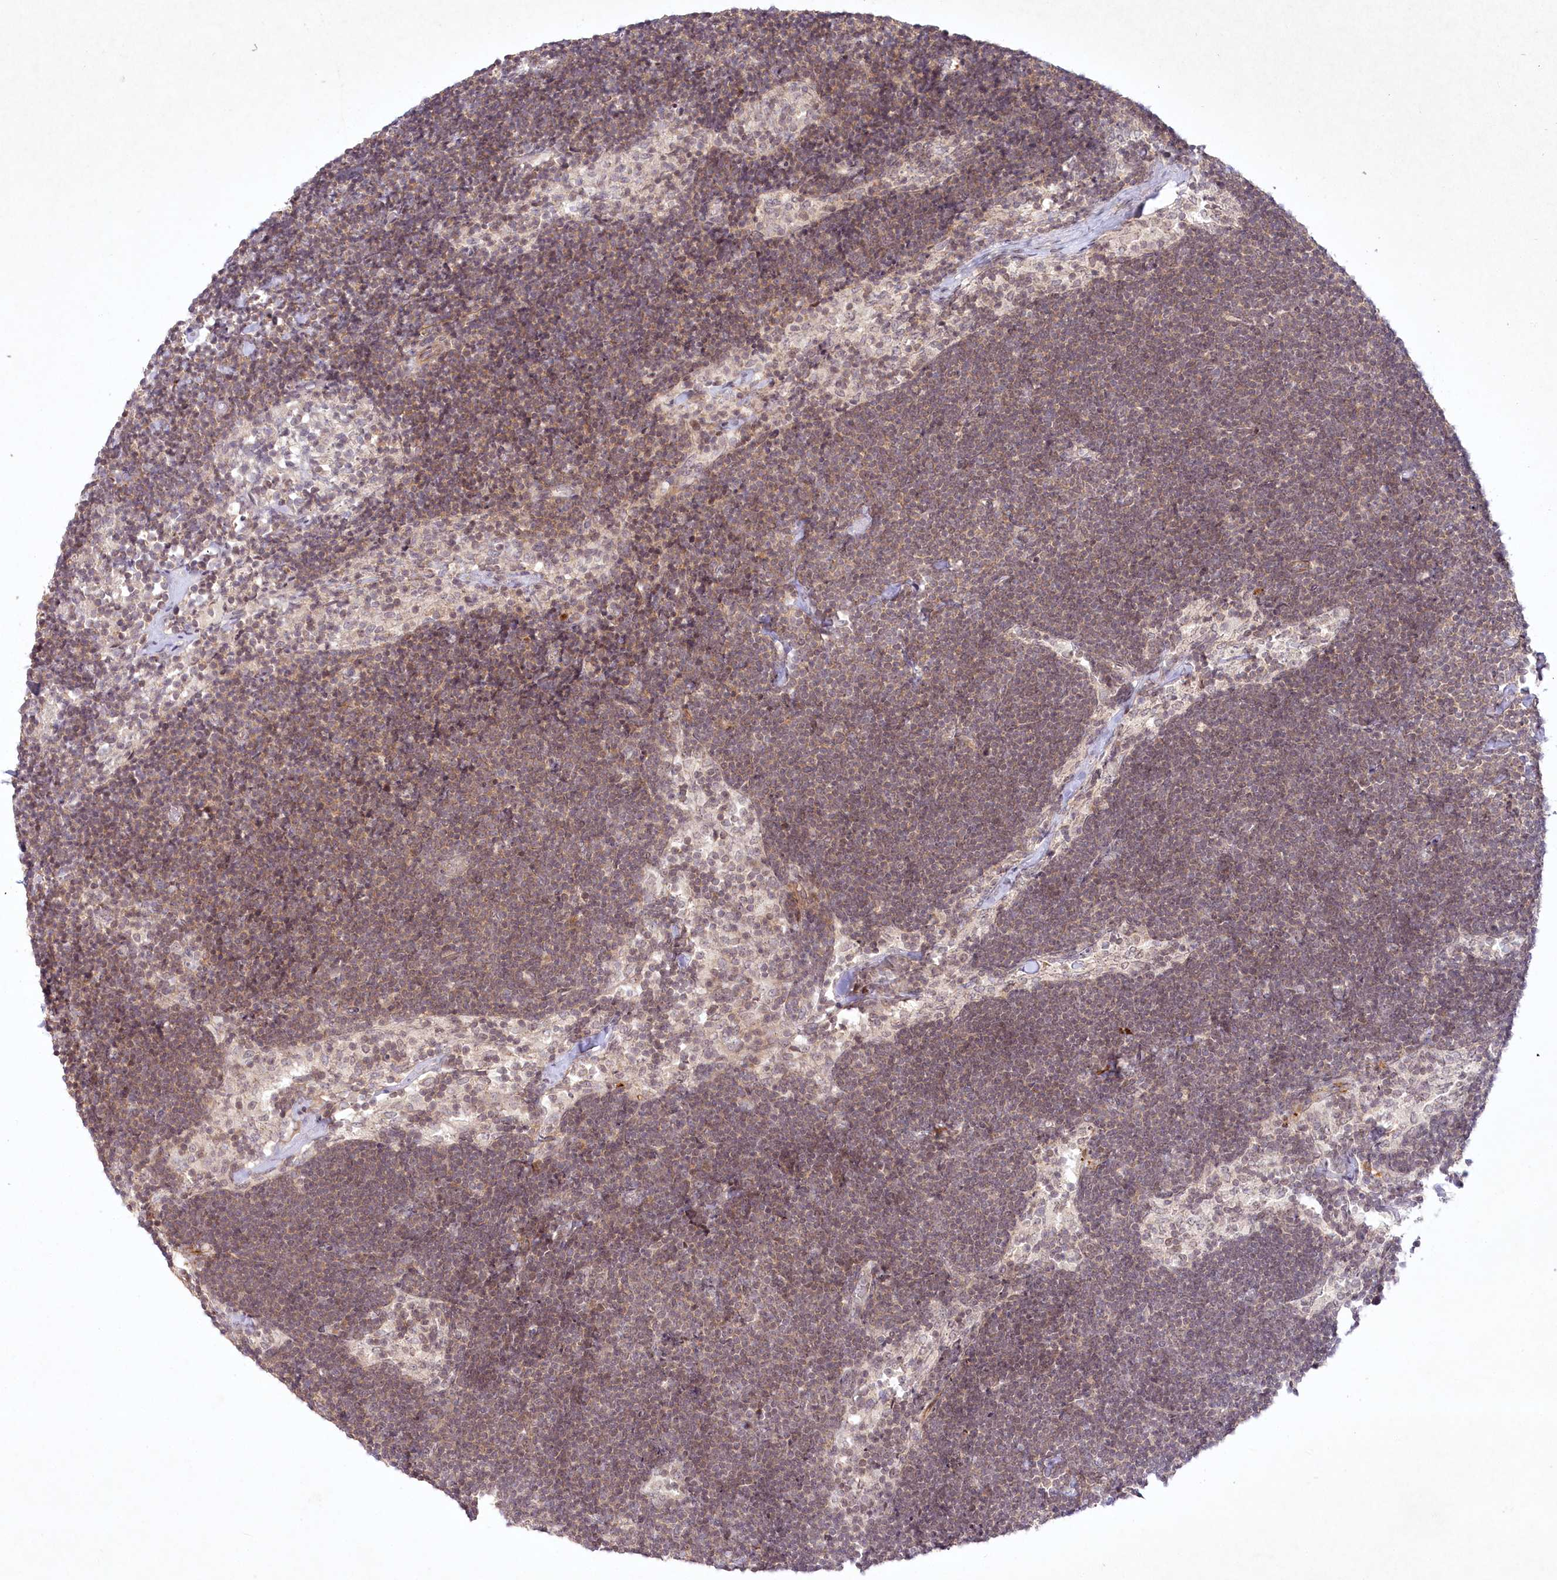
{"staining": {"intensity": "negative", "quantity": "none", "location": "none"}, "tissue": "lymph node", "cell_type": "Germinal center cells", "image_type": "normal", "snomed": [{"axis": "morphology", "description": "Normal tissue, NOS"}, {"axis": "topography", "description": "Lymph node"}], "caption": "Germinal center cells are negative for protein expression in normal human lymph node. (DAB IHC visualized using brightfield microscopy, high magnification).", "gene": "SH2D3A", "patient": {"sex": "male", "age": 63}}